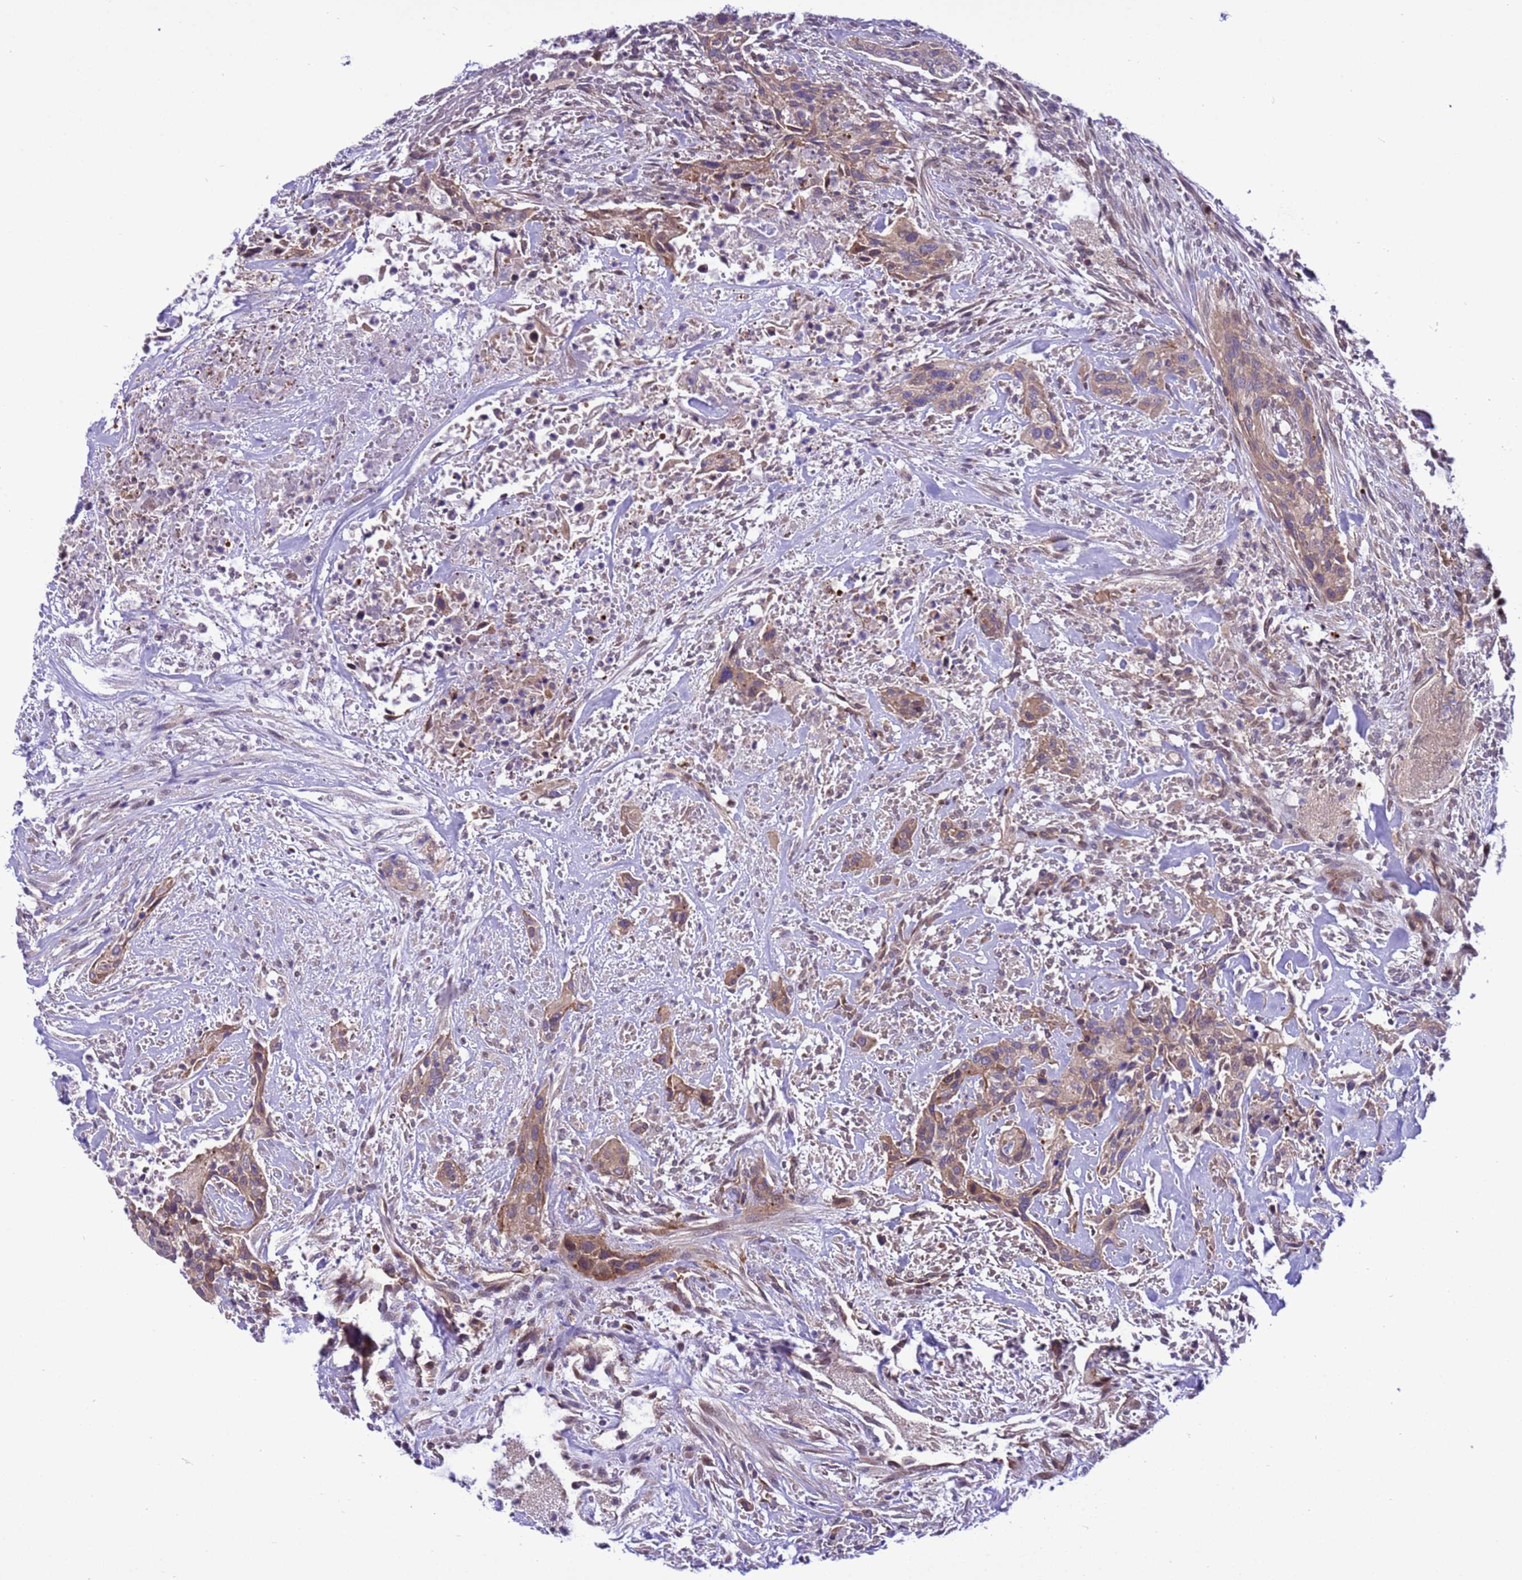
{"staining": {"intensity": "weak", "quantity": ">75%", "location": "cytoplasmic/membranous"}, "tissue": "urothelial cancer", "cell_type": "Tumor cells", "image_type": "cancer", "snomed": [{"axis": "morphology", "description": "Urothelial carcinoma, High grade"}, {"axis": "topography", "description": "Urinary bladder"}], "caption": "Human urothelial cancer stained for a protein (brown) reveals weak cytoplasmic/membranous positive staining in approximately >75% of tumor cells.", "gene": "RASD1", "patient": {"sex": "male", "age": 35}}